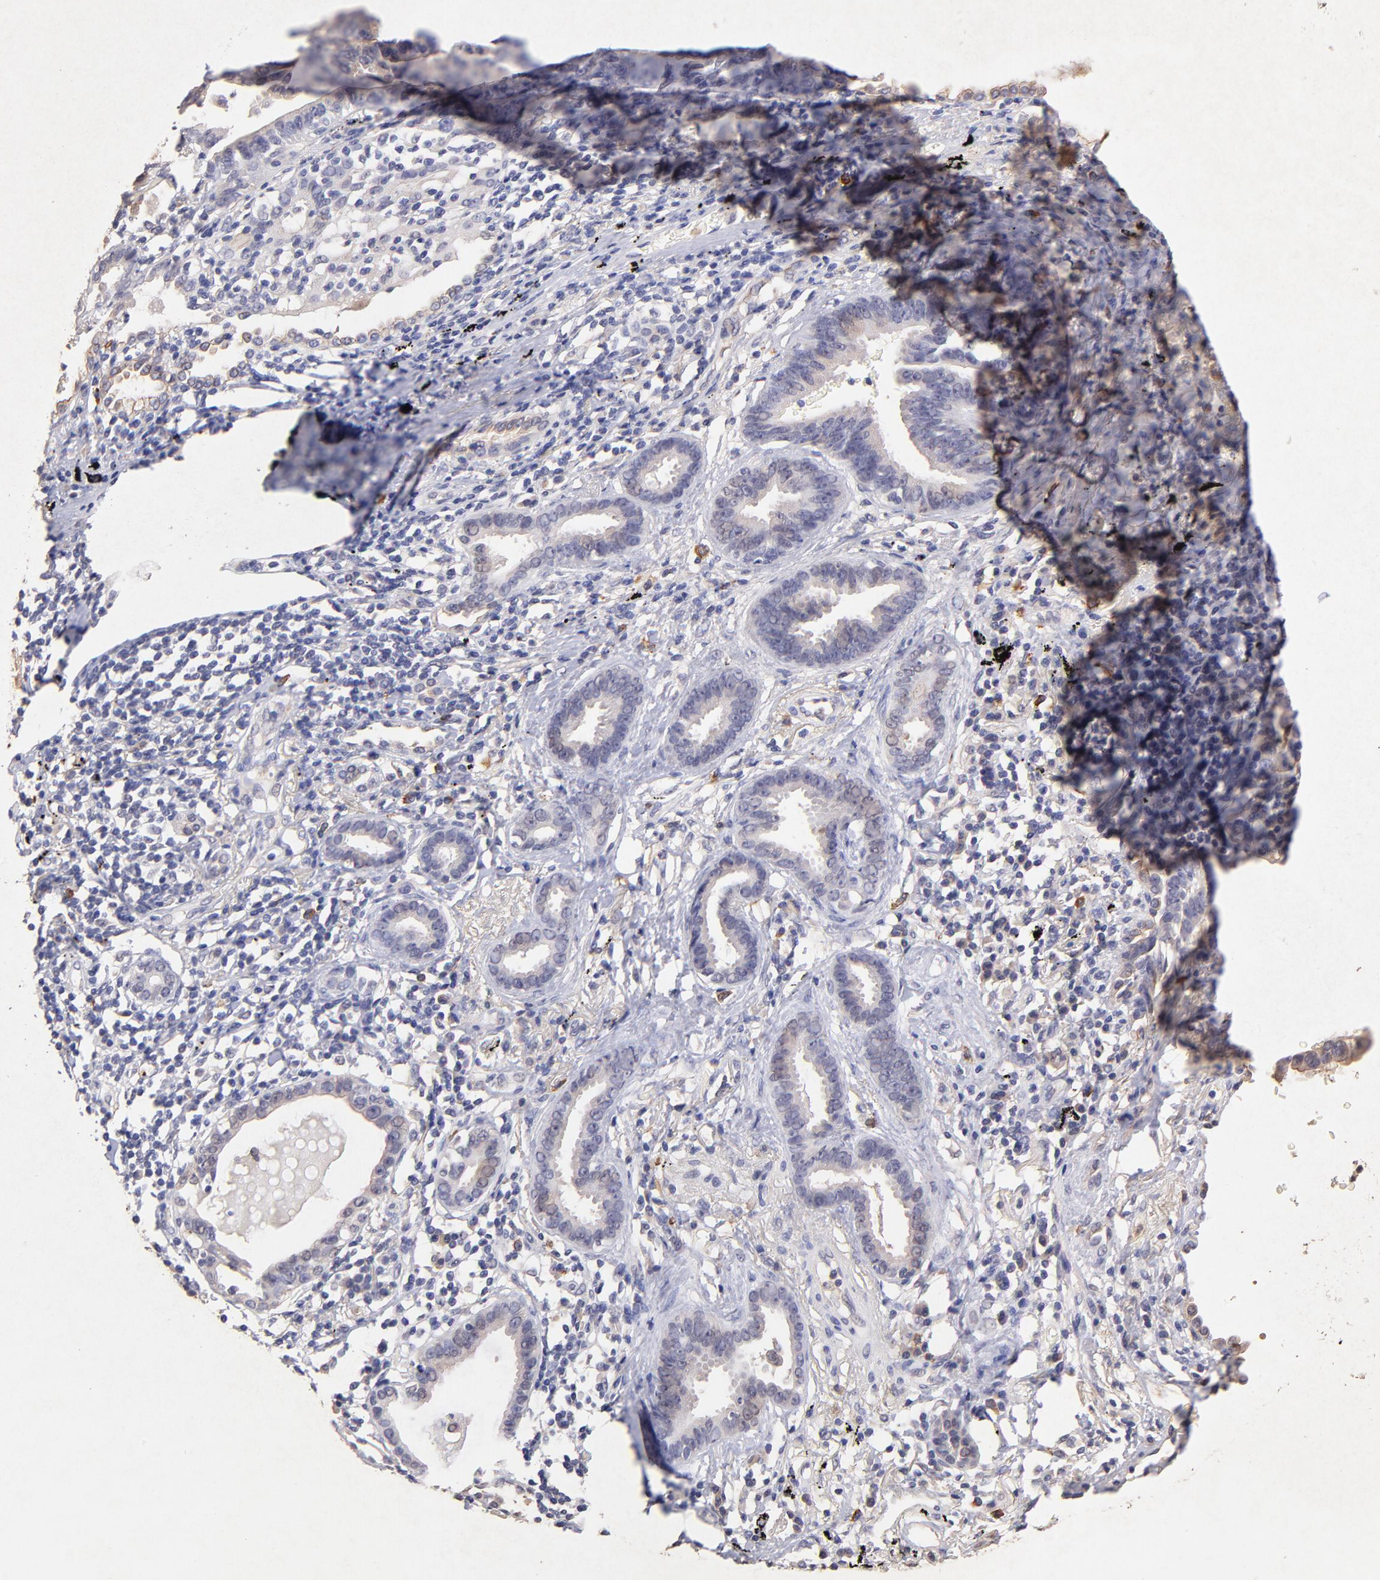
{"staining": {"intensity": "negative", "quantity": "none", "location": "none"}, "tissue": "lung cancer", "cell_type": "Tumor cells", "image_type": "cancer", "snomed": [{"axis": "morphology", "description": "Adenocarcinoma, NOS"}, {"axis": "topography", "description": "Lung"}], "caption": "This image is of lung cancer (adenocarcinoma) stained with immunohistochemistry (IHC) to label a protein in brown with the nuclei are counter-stained blue. There is no expression in tumor cells. Brightfield microscopy of immunohistochemistry (IHC) stained with DAB (3,3'-diaminobenzidine) (brown) and hematoxylin (blue), captured at high magnification.", "gene": "RNASEL", "patient": {"sex": "female", "age": 64}}